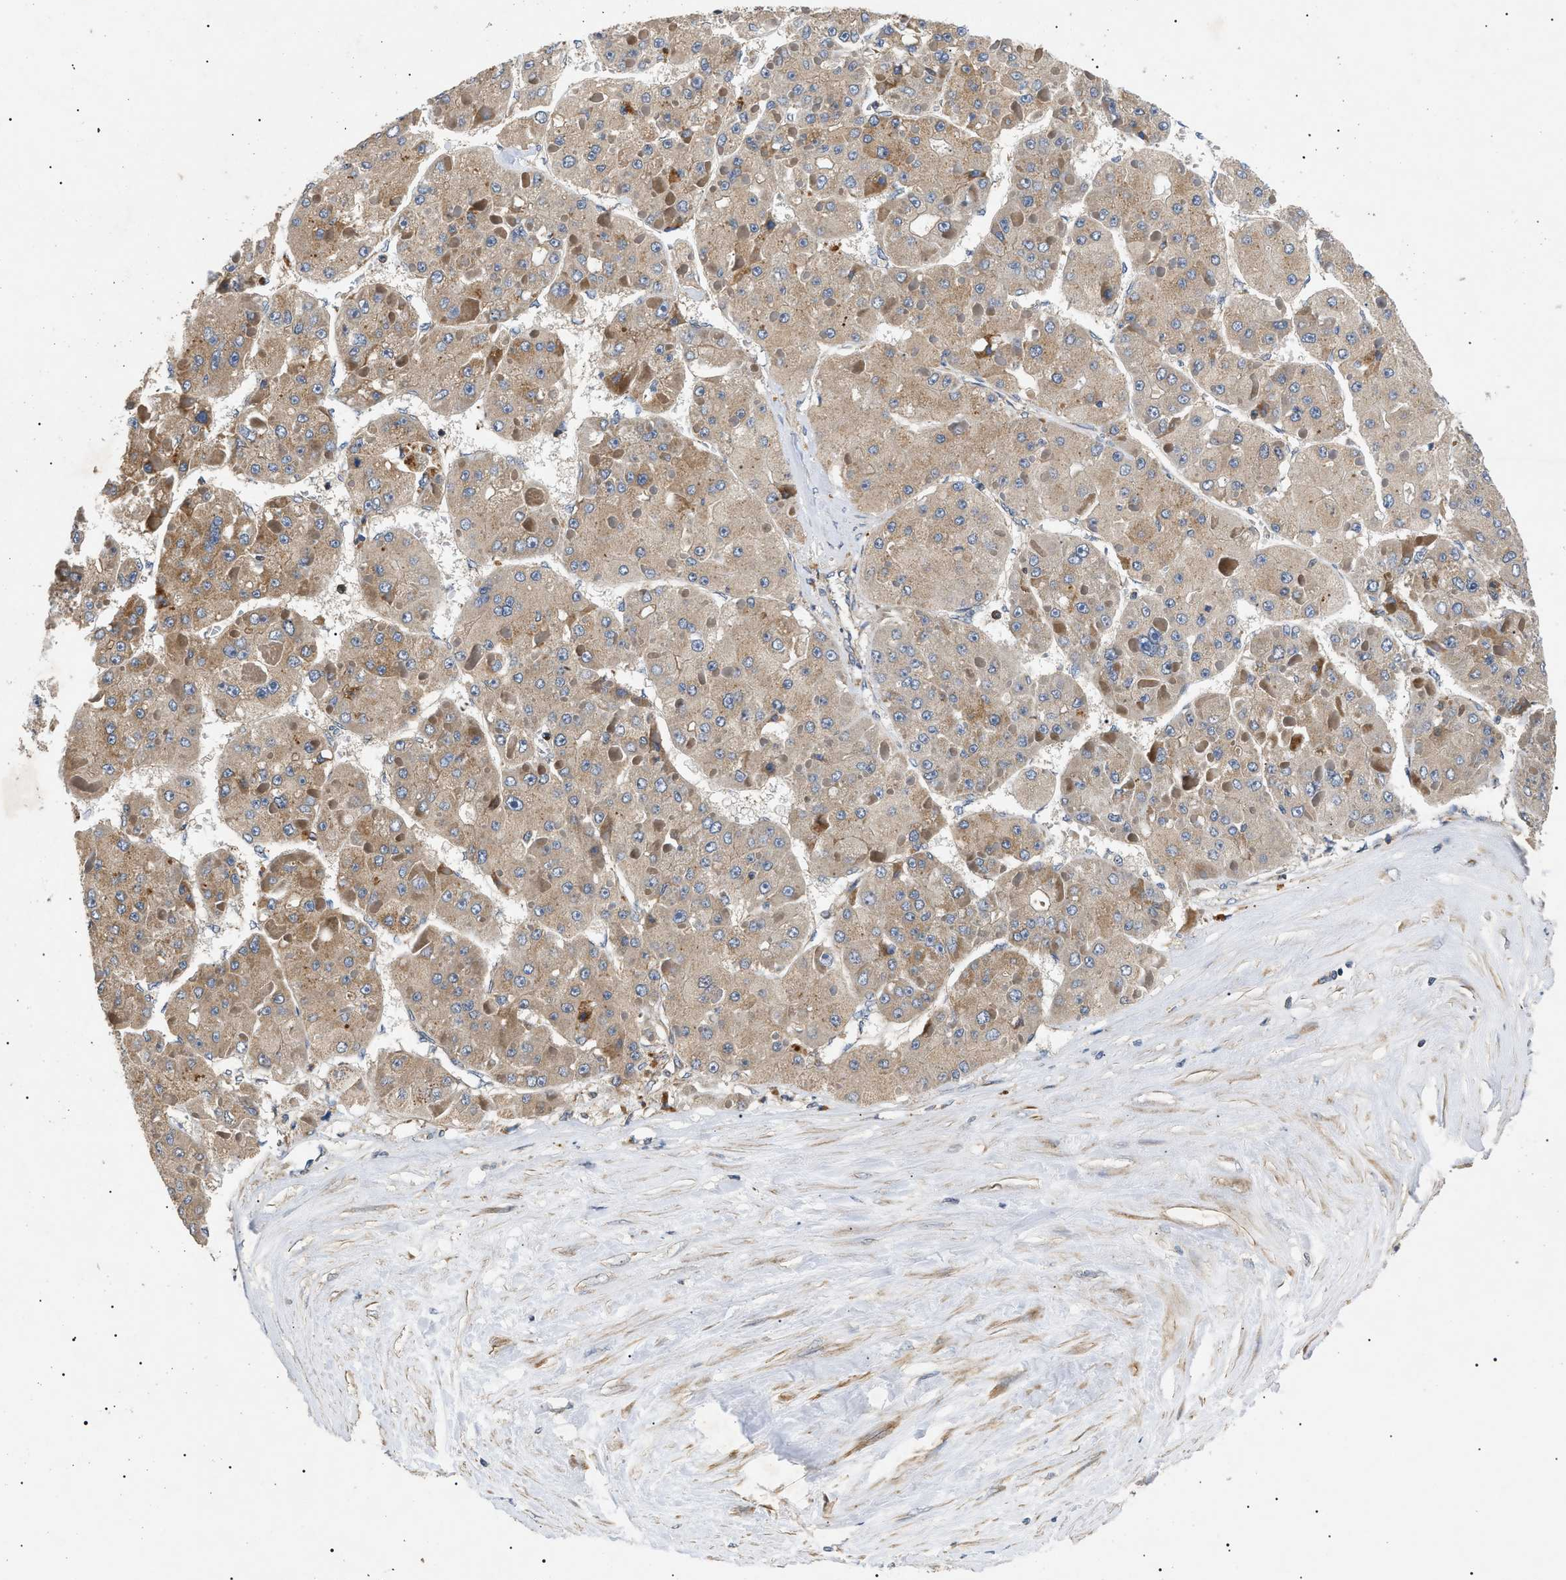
{"staining": {"intensity": "moderate", "quantity": ">75%", "location": "cytoplasmic/membranous"}, "tissue": "liver cancer", "cell_type": "Tumor cells", "image_type": "cancer", "snomed": [{"axis": "morphology", "description": "Carcinoma, Hepatocellular, NOS"}, {"axis": "topography", "description": "Liver"}], "caption": "Hepatocellular carcinoma (liver) stained for a protein (brown) reveals moderate cytoplasmic/membranous positive positivity in about >75% of tumor cells.", "gene": "PPM1B", "patient": {"sex": "female", "age": 73}}